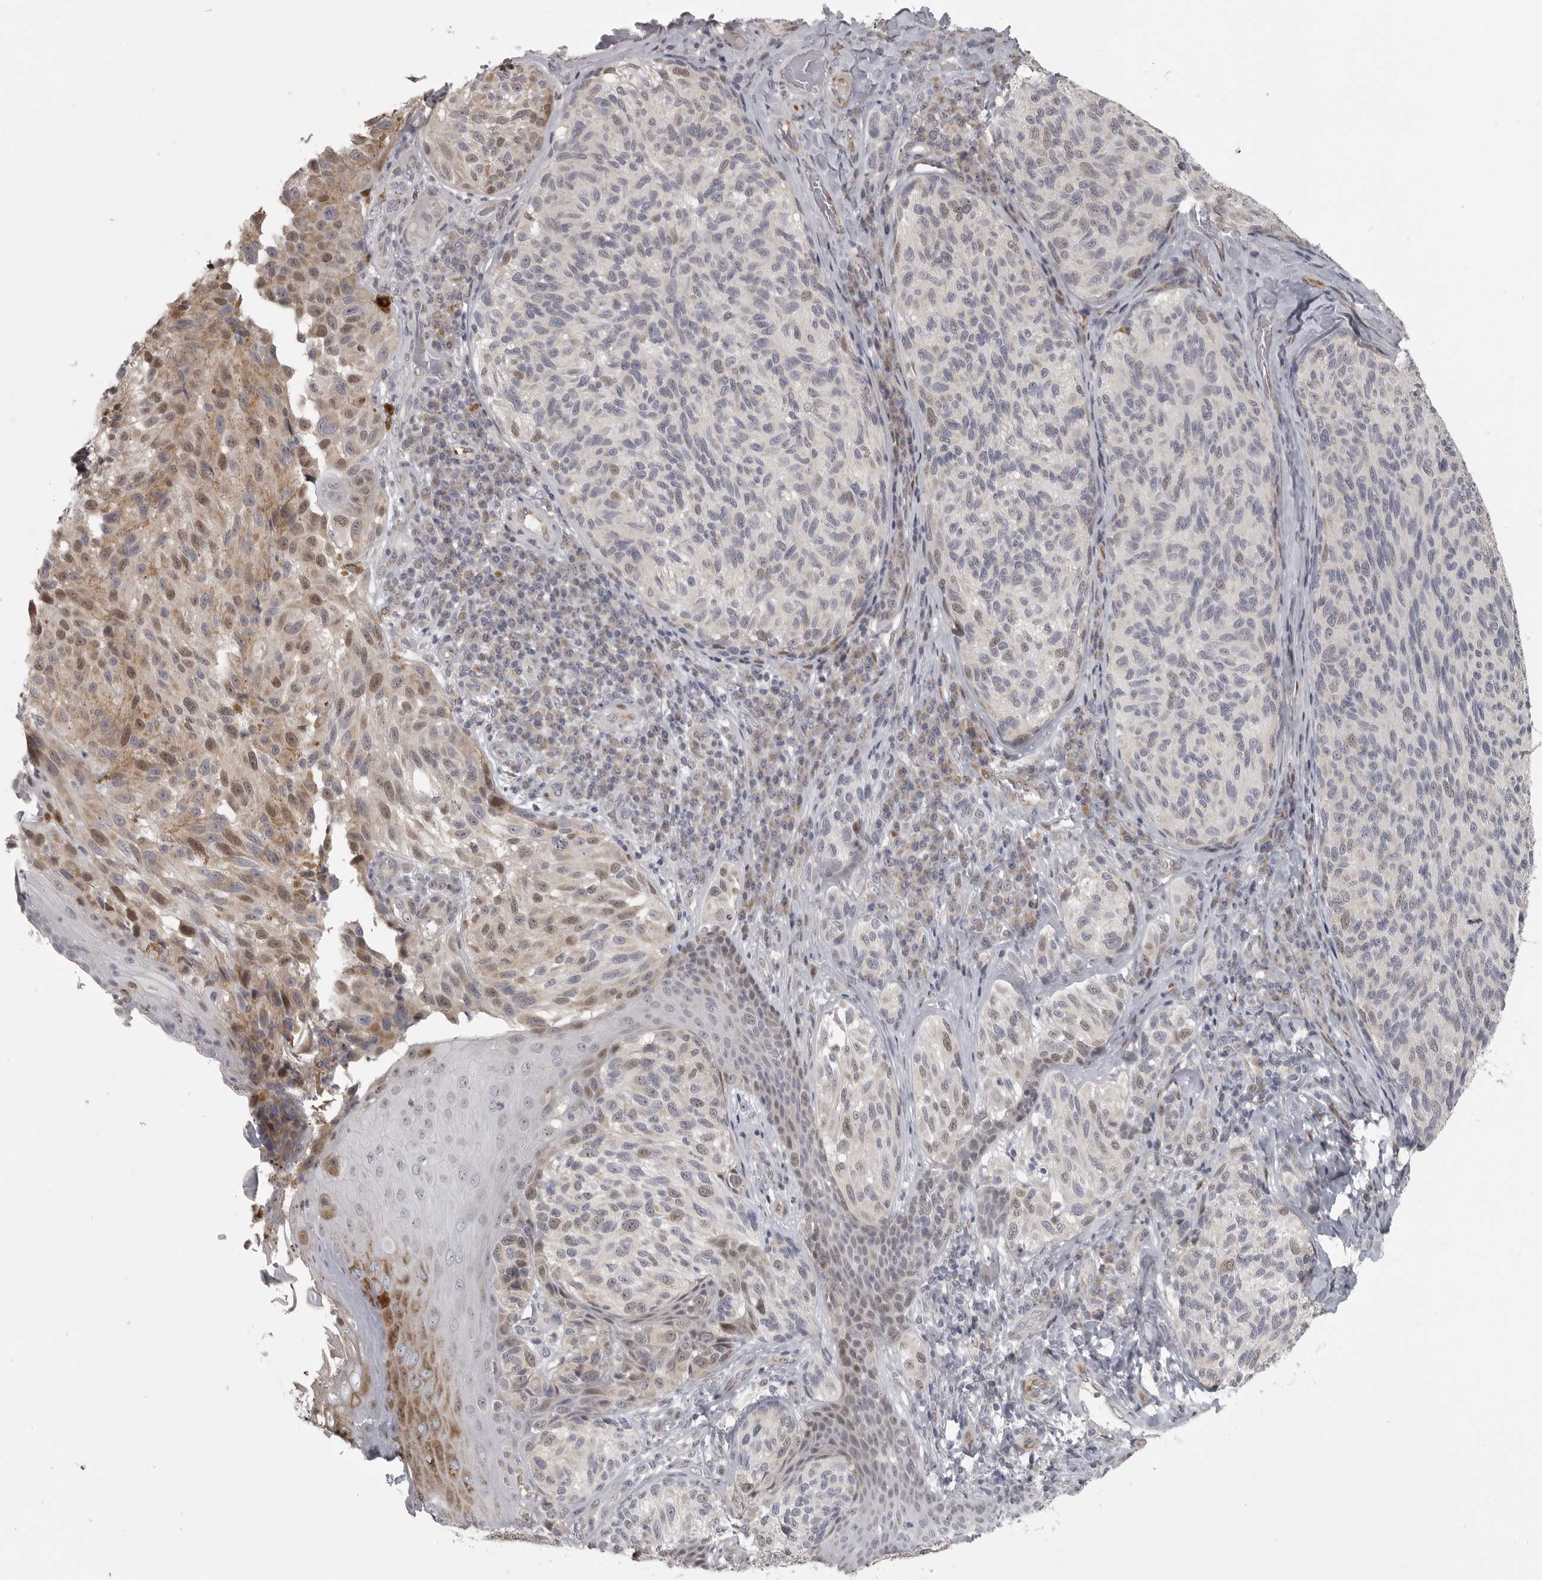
{"staining": {"intensity": "moderate", "quantity": "<25%", "location": "nuclear"}, "tissue": "melanoma", "cell_type": "Tumor cells", "image_type": "cancer", "snomed": [{"axis": "morphology", "description": "Malignant melanoma, NOS"}, {"axis": "topography", "description": "Skin"}], "caption": "This is an image of immunohistochemistry staining of malignant melanoma, which shows moderate expression in the nuclear of tumor cells.", "gene": "POLE2", "patient": {"sex": "female", "age": 73}}